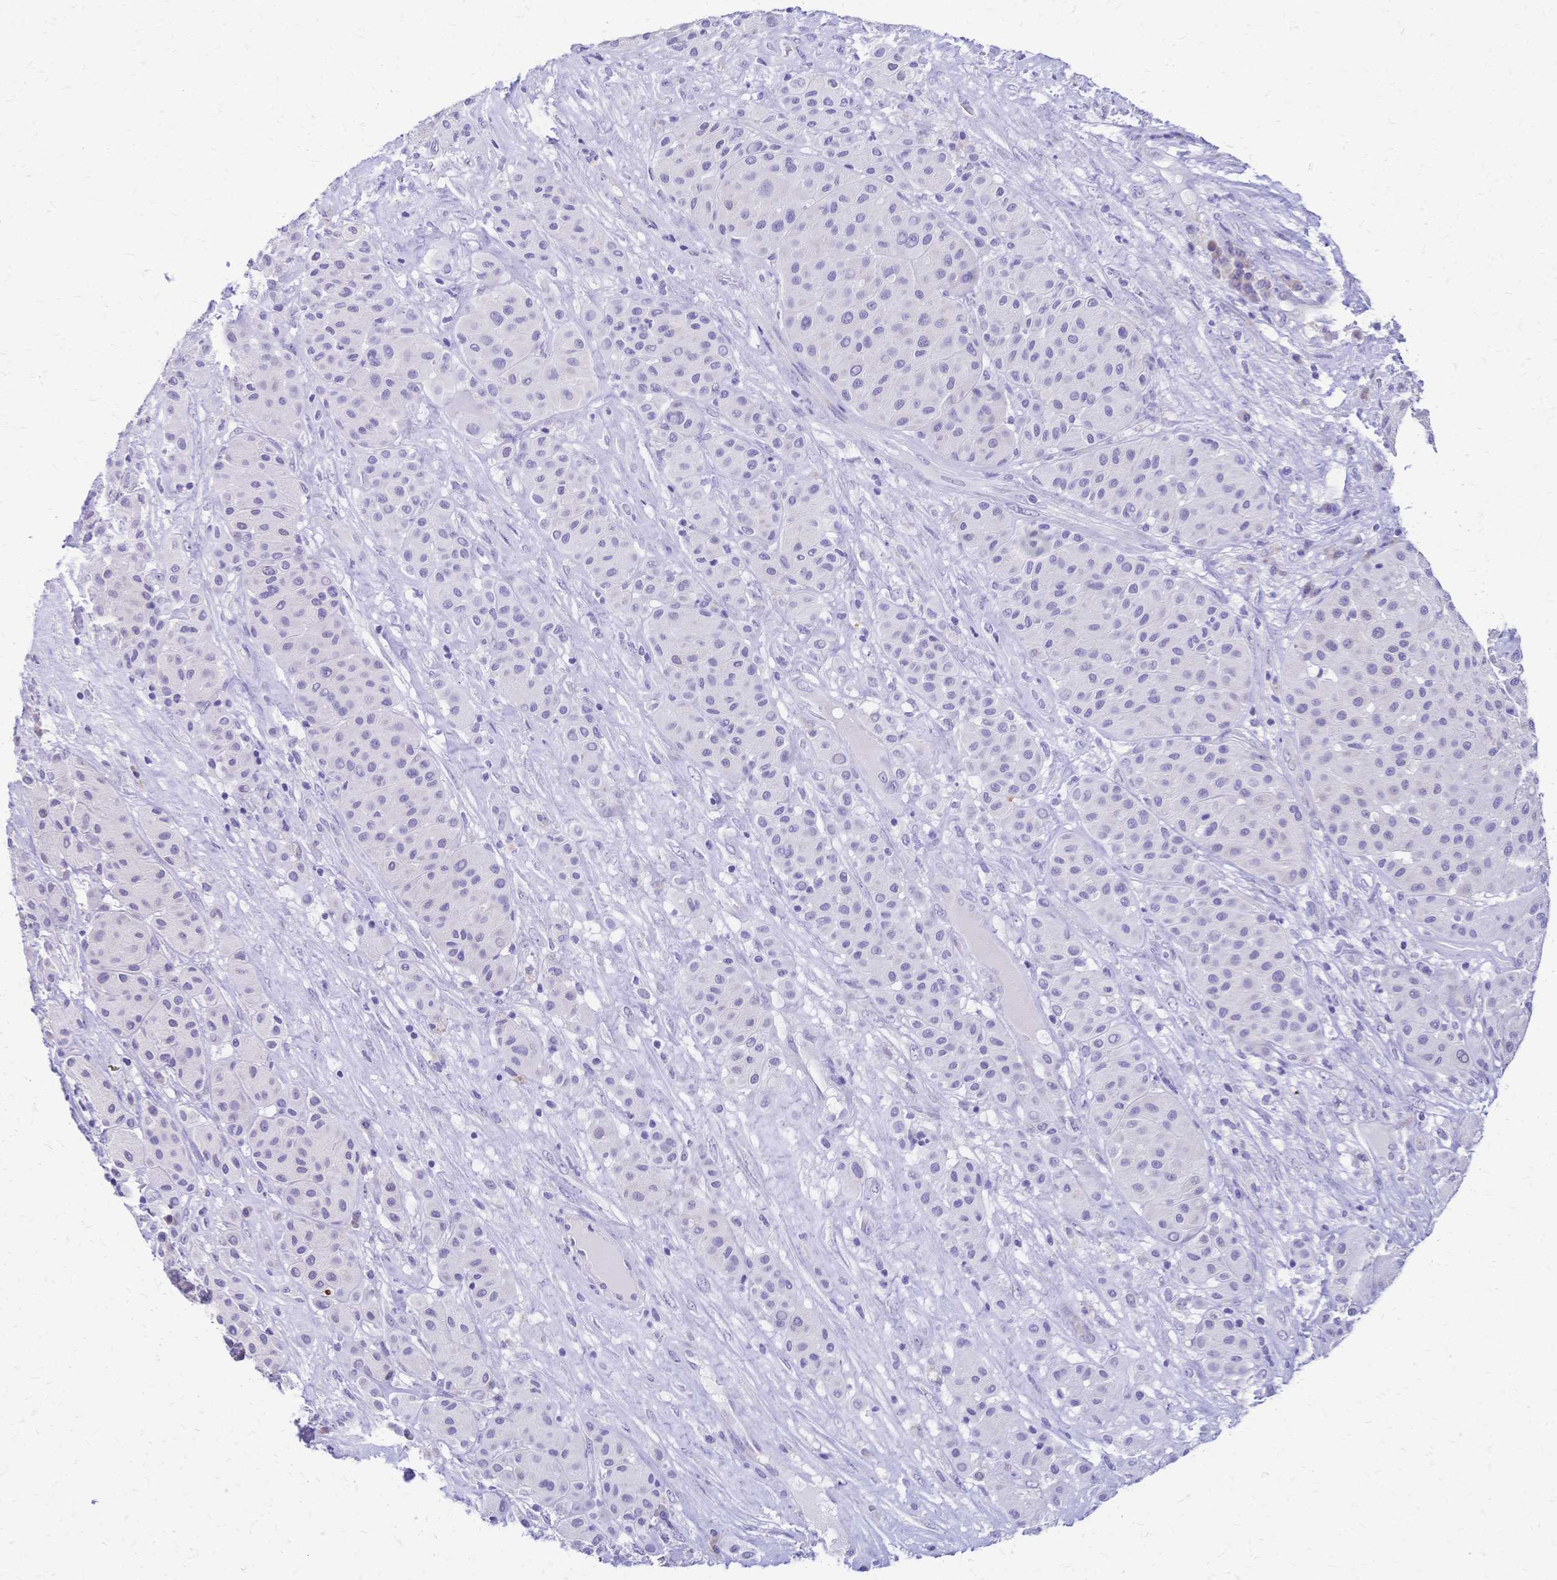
{"staining": {"intensity": "negative", "quantity": "none", "location": "none"}, "tissue": "melanoma", "cell_type": "Tumor cells", "image_type": "cancer", "snomed": [{"axis": "morphology", "description": "Malignant melanoma, Metastatic site"}, {"axis": "topography", "description": "Smooth muscle"}], "caption": "IHC micrograph of neoplastic tissue: human melanoma stained with DAB shows no significant protein positivity in tumor cells.", "gene": "GRB7", "patient": {"sex": "male", "age": 41}}